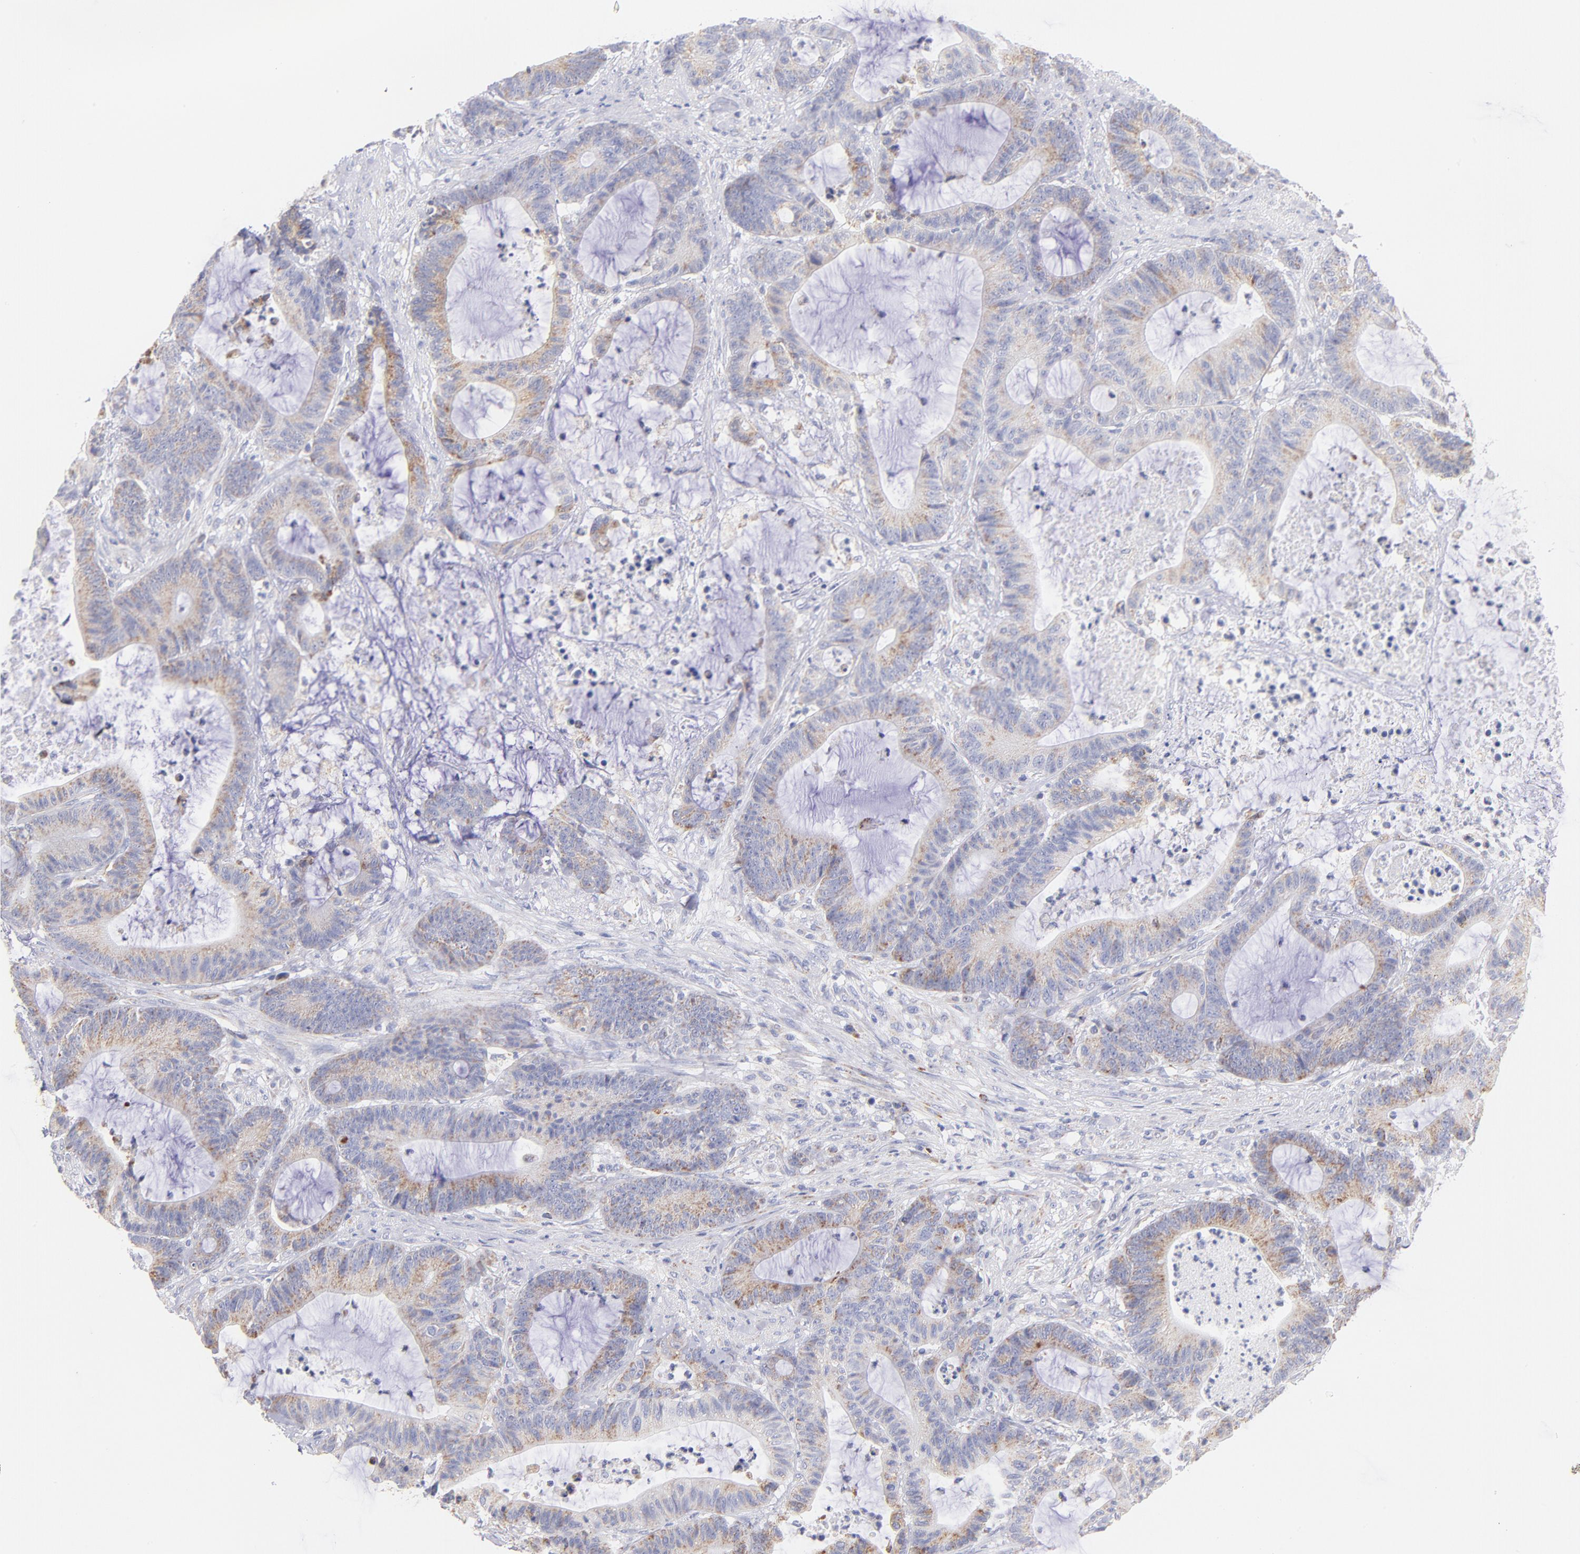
{"staining": {"intensity": "weak", "quantity": ">75%", "location": "cytoplasmic/membranous"}, "tissue": "colorectal cancer", "cell_type": "Tumor cells", "image_type": "cancer", "snomed": [{"axis": "morphology", "description": "Adenocarcinoma, NOS"}, {"axis": "topography", "description": "Colon"}], "caption": "Human colorectal cancer stained with a brown dye demonstrates weak cytoplasmic/membranous positive staining in about >75% of tumor cells.", "gene": "AIFM1", "patient": {"sex": "female", "age": 84}}